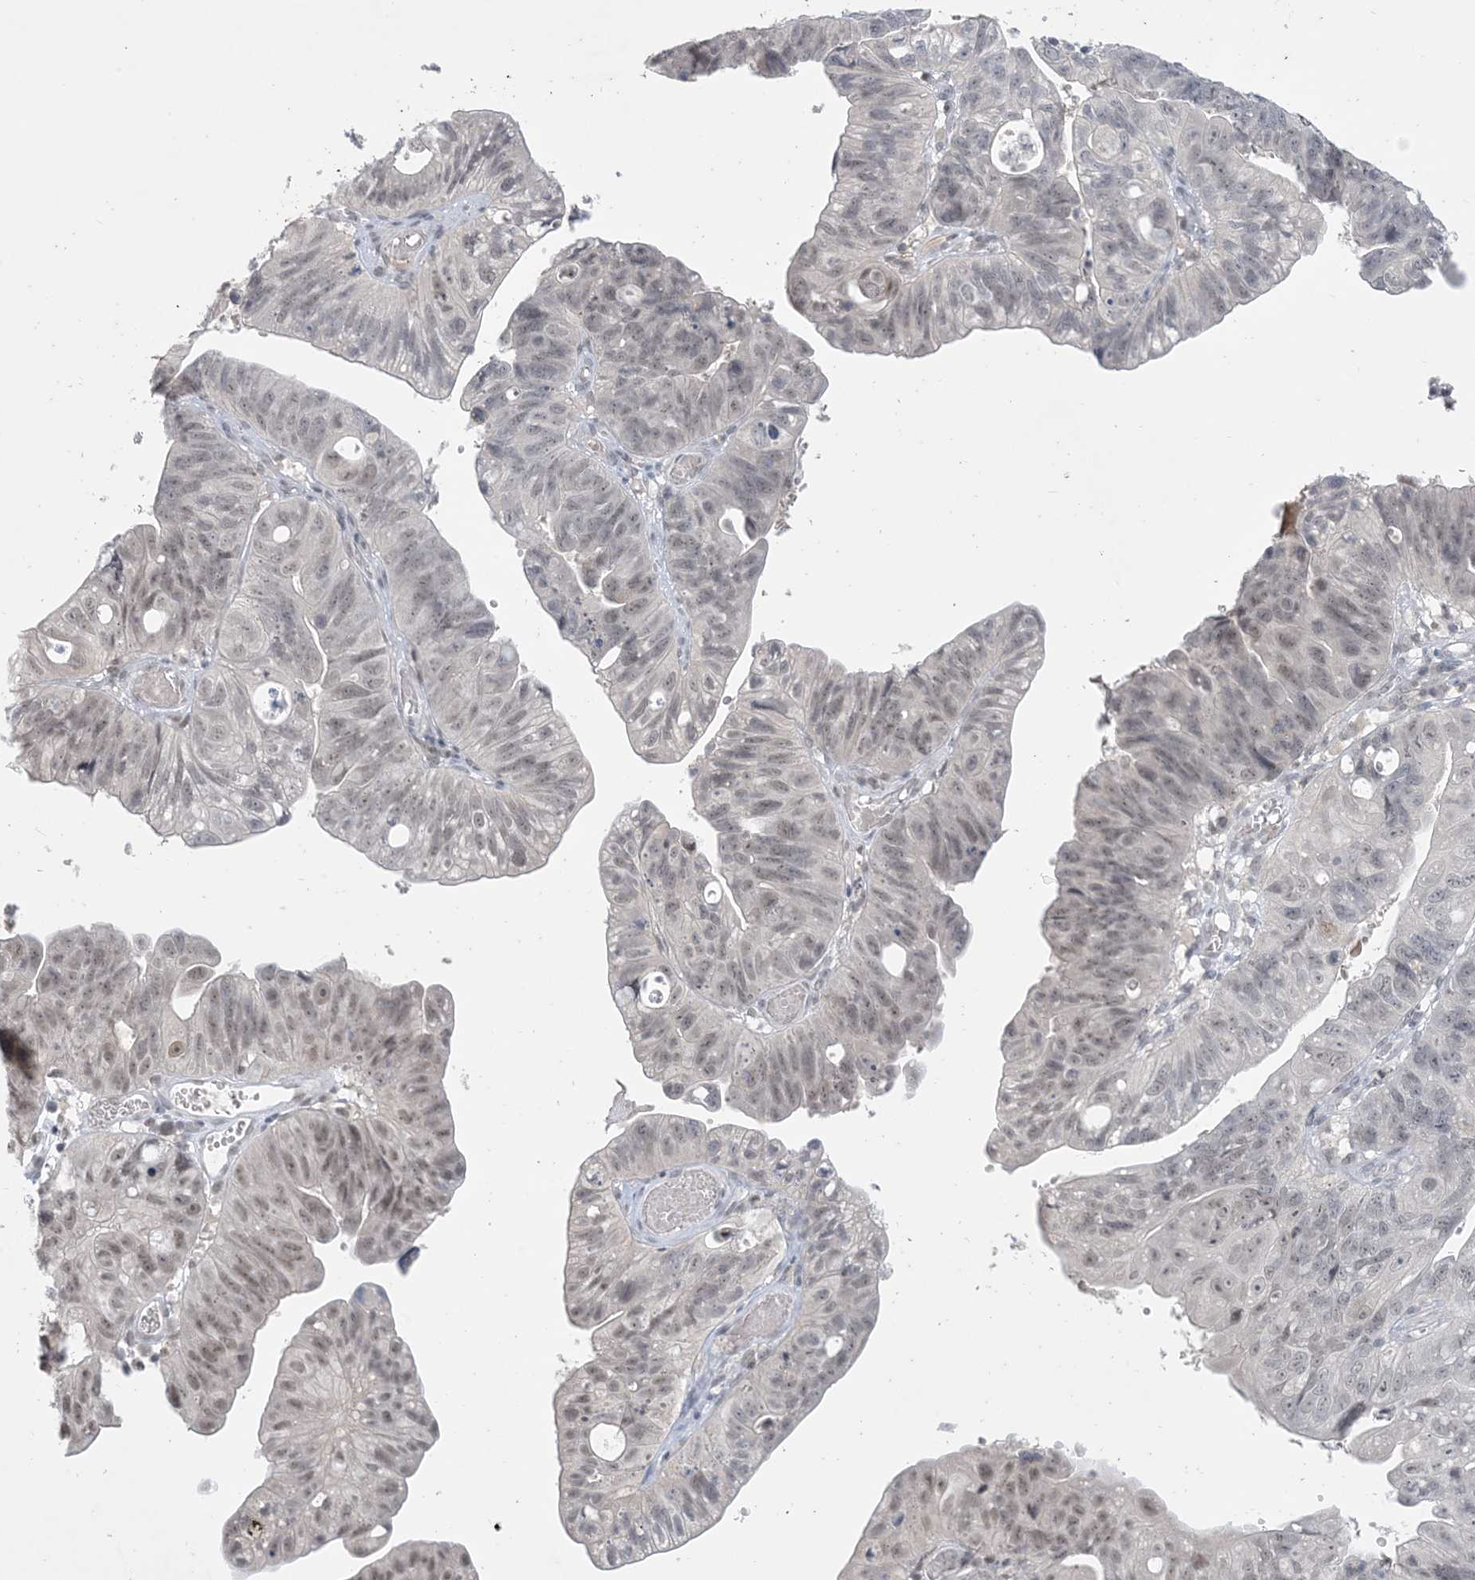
{"staining": {"intensity": "weak", "quantity": "<25%", "location": "nuclear"}, "tissue": "stomach cancer", "cell_type": "Tumor cells", "image_type": "cancer", "snomed": [{"axis": "morphology", "description": "Adenocarcinoma, NOS"}, {"axis": "topography", "description": "Stomach"}], "caption": "DAB immunohistochemical staining of stomach cancer reveals no significant staining in tumor cells.", "gene": "ZNF674", "patient": {"sex": "male", "age": 59}}